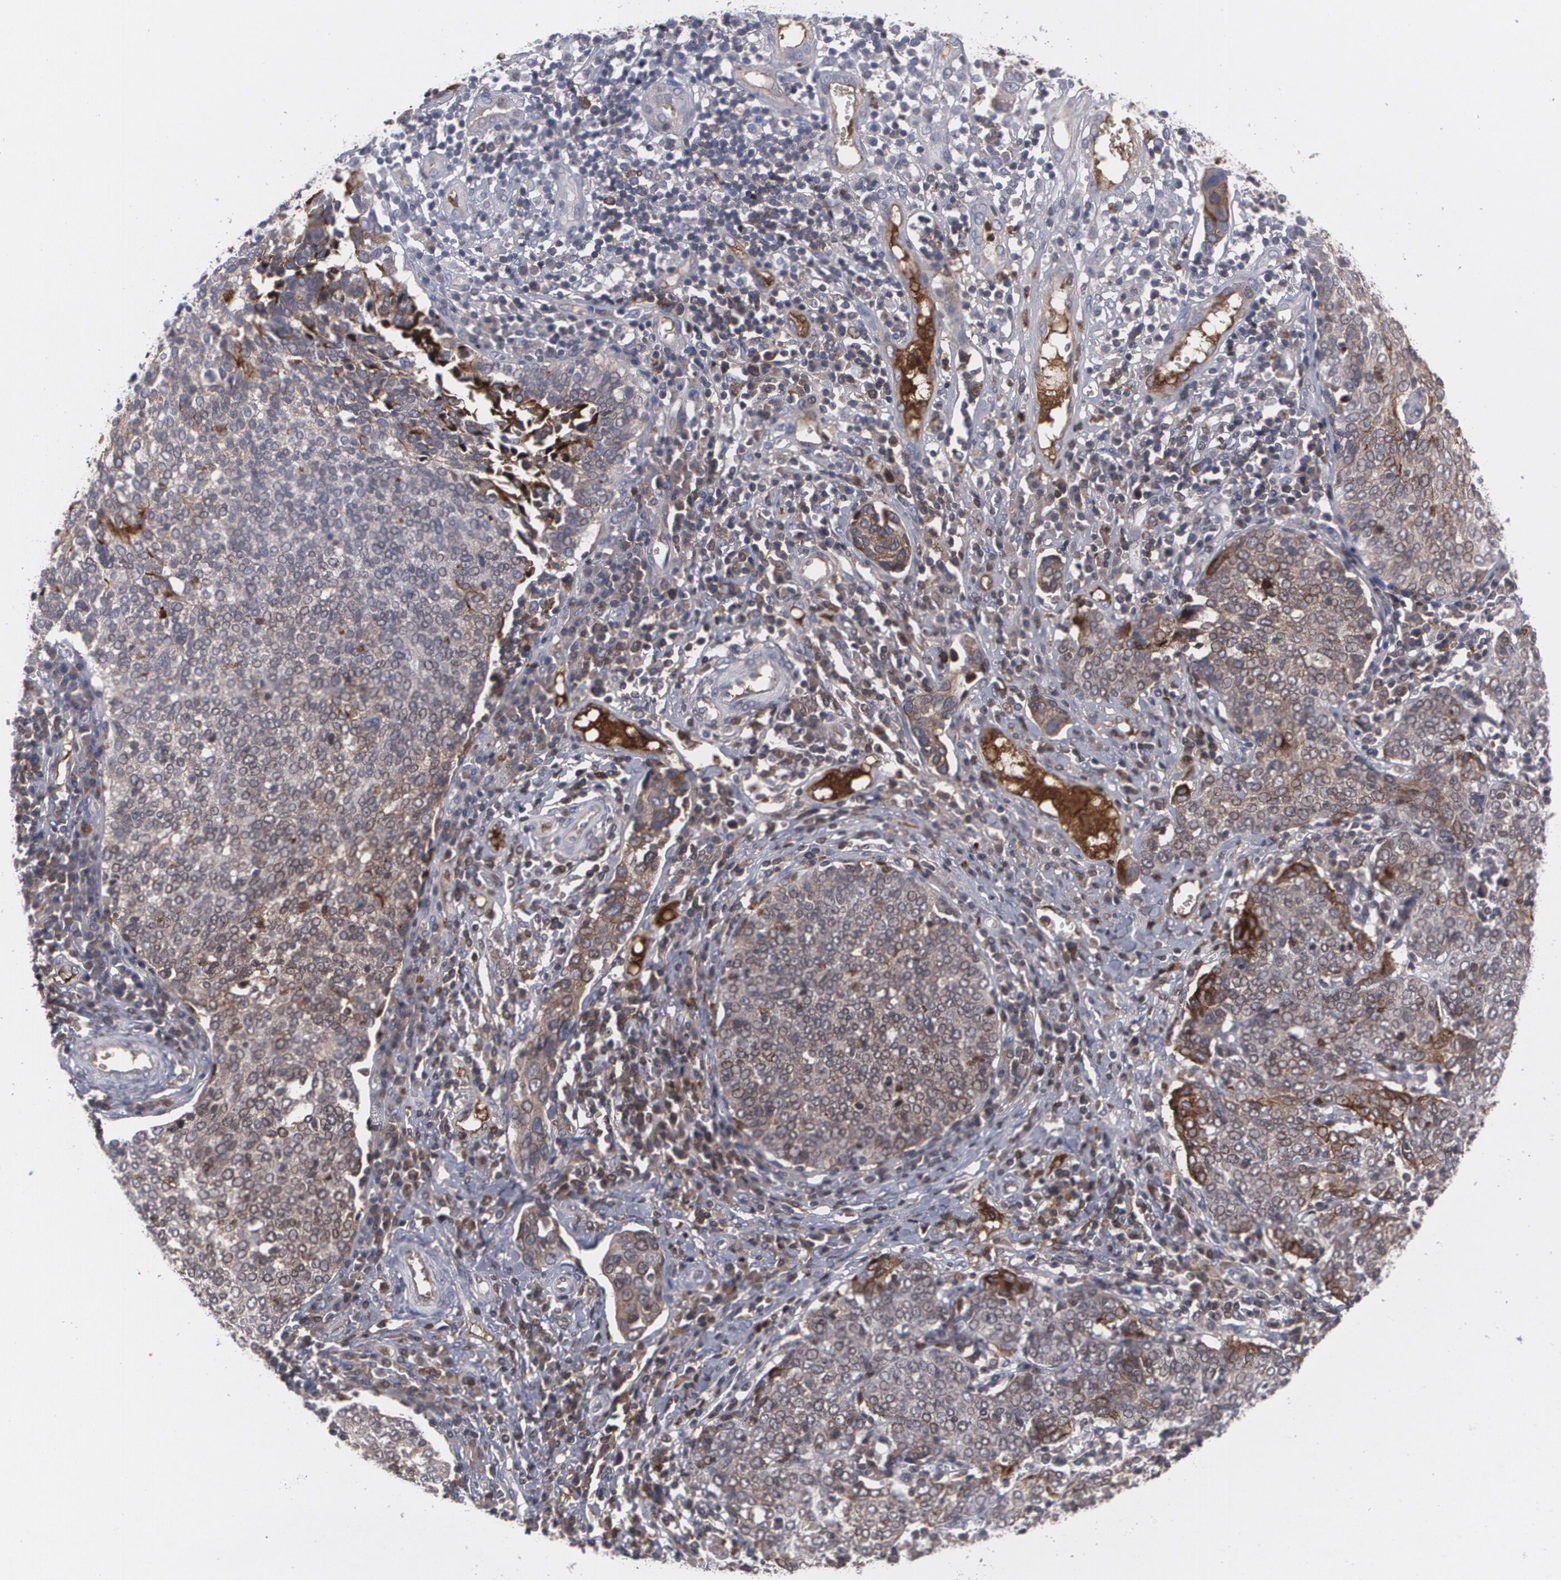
{"staining": {"intensity": "weak", "quantity": "<25%", "location": "cytoplasmic/membranous"}, "tissue": "cervical cancer", "cell_type": "Tumor cells", "image_type": "cancer", "snomed": [{"axis": "morphology", "description": "Squamous cell carcinoma, NOS"}, {"axis": "topography", "description": "Cervix"}], "caption": "Tumor cells show no significant positivity in cervical squamous cell carcinoma.", "gene": "LRG1", "patient": {"sex": "female", "age": 39}}